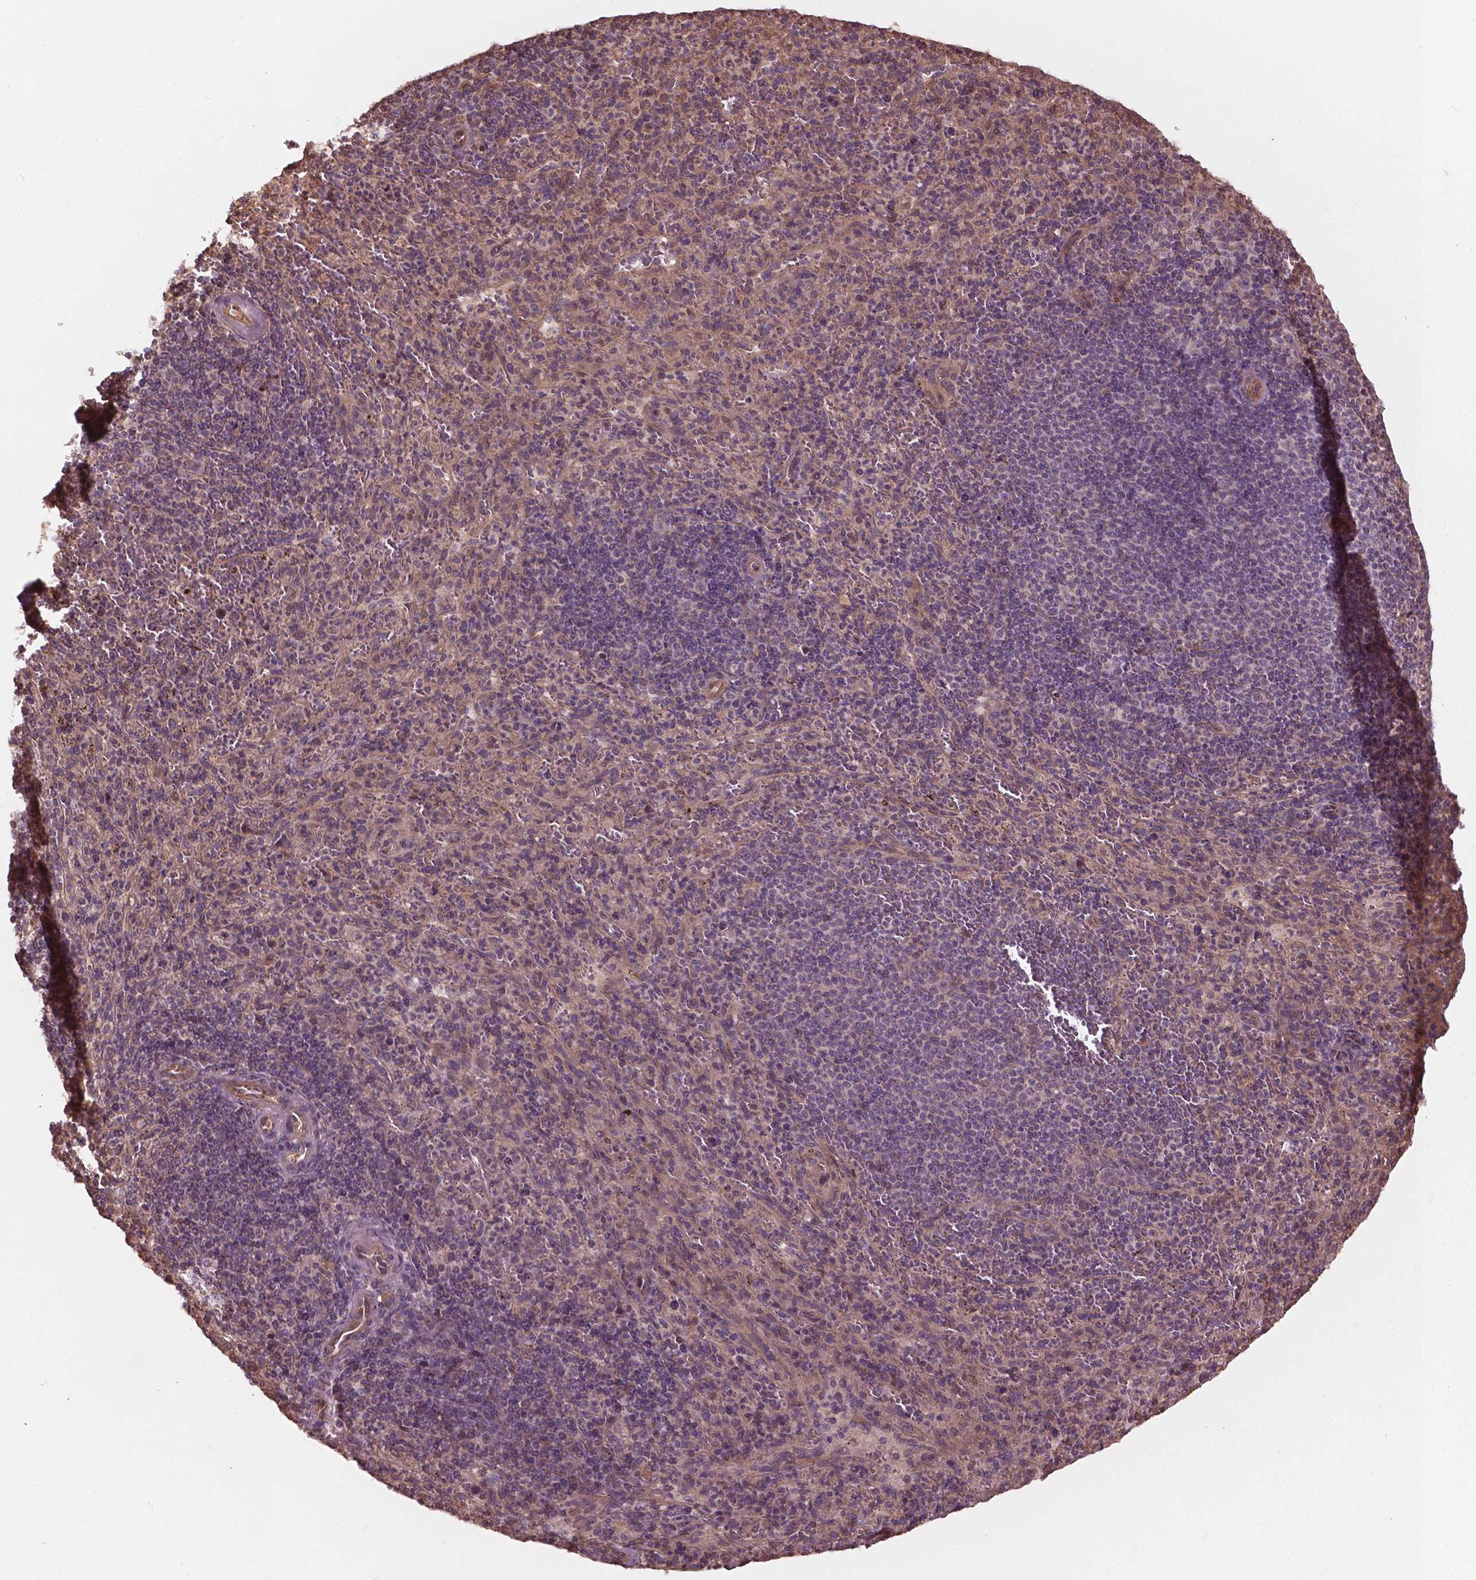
{"staining": {"intensity": "negative", "quantity": "none", "location": "none"}, "tissue": "spleen", "cell_type": "Cells in red pulp", "image_type": "normal", "snomed": [{"axis": "morphology", "description": "Normal tissue, NOS"}, {"axis": "topography", "description": "Spleen"}], "caption": "This micrograph is of unremarkable spleen stained with immunohistochemistry (IHC) to label a protein in brown with the nuclei are counter-stained blue. There is no positivity in cells in red pulp.", "gene": "CDC42BPA", "patient": {"sex": "male", "age": 57}}